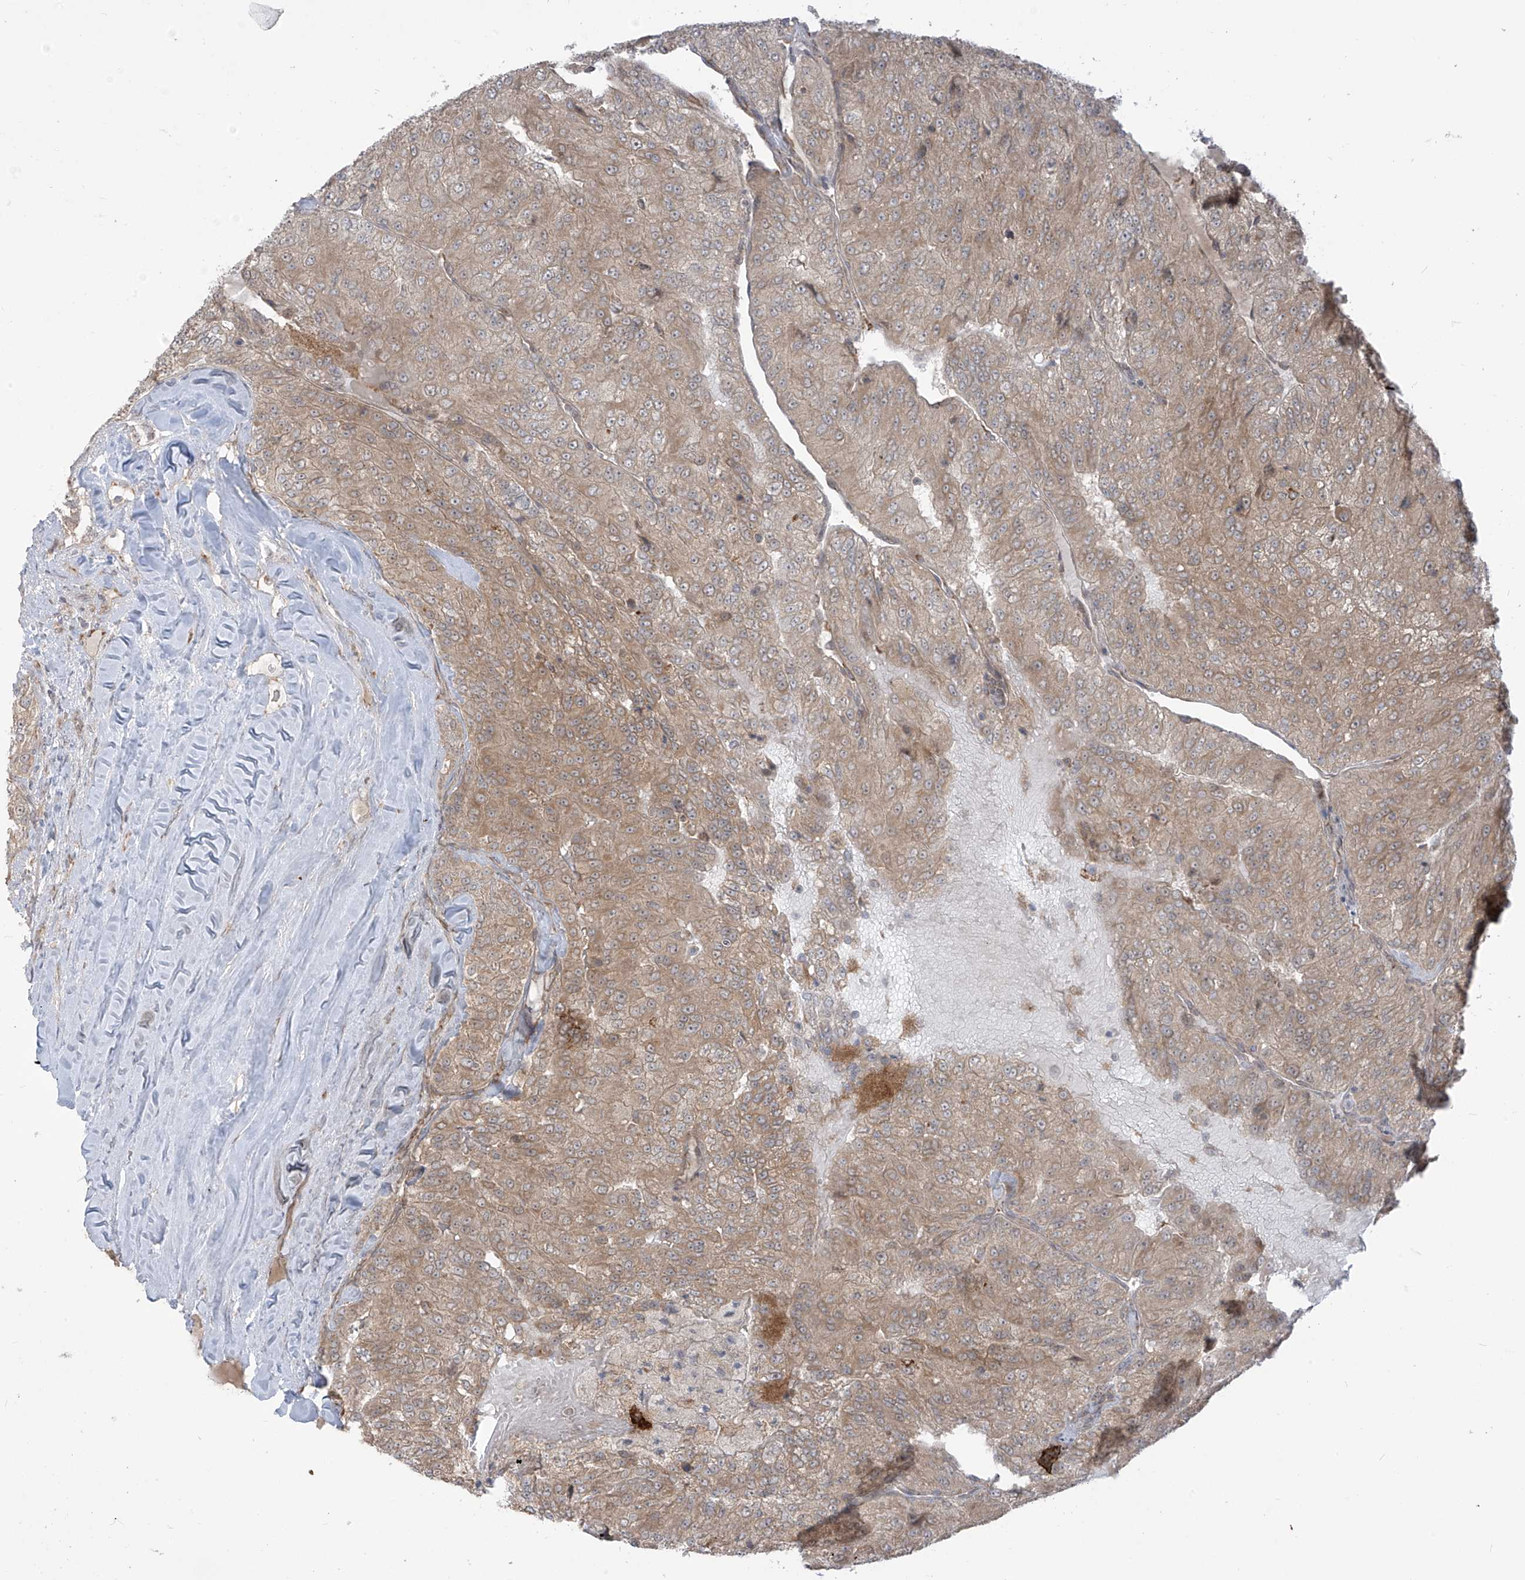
{"staining": {"intensity": "weak", "quantity": ">75%", "location": "cytoplasmic/membranous"}, "tissue": "renal cancer", "cell_type": "Tumor cells", "image_type": "cancer", "snomed": [{"axis": "morphology", "description": "Adenocarcinoma, NOS"}, {"axis": "topography", "description": "Kidney"}], "caption": "Renal cancer stained for a protein (brown) shows weak cytoplasmic/membranous positive staining in about >75% of tumor cells.", "gene": "TRIM67", "patient": {"sex": "female", "age": 63}}